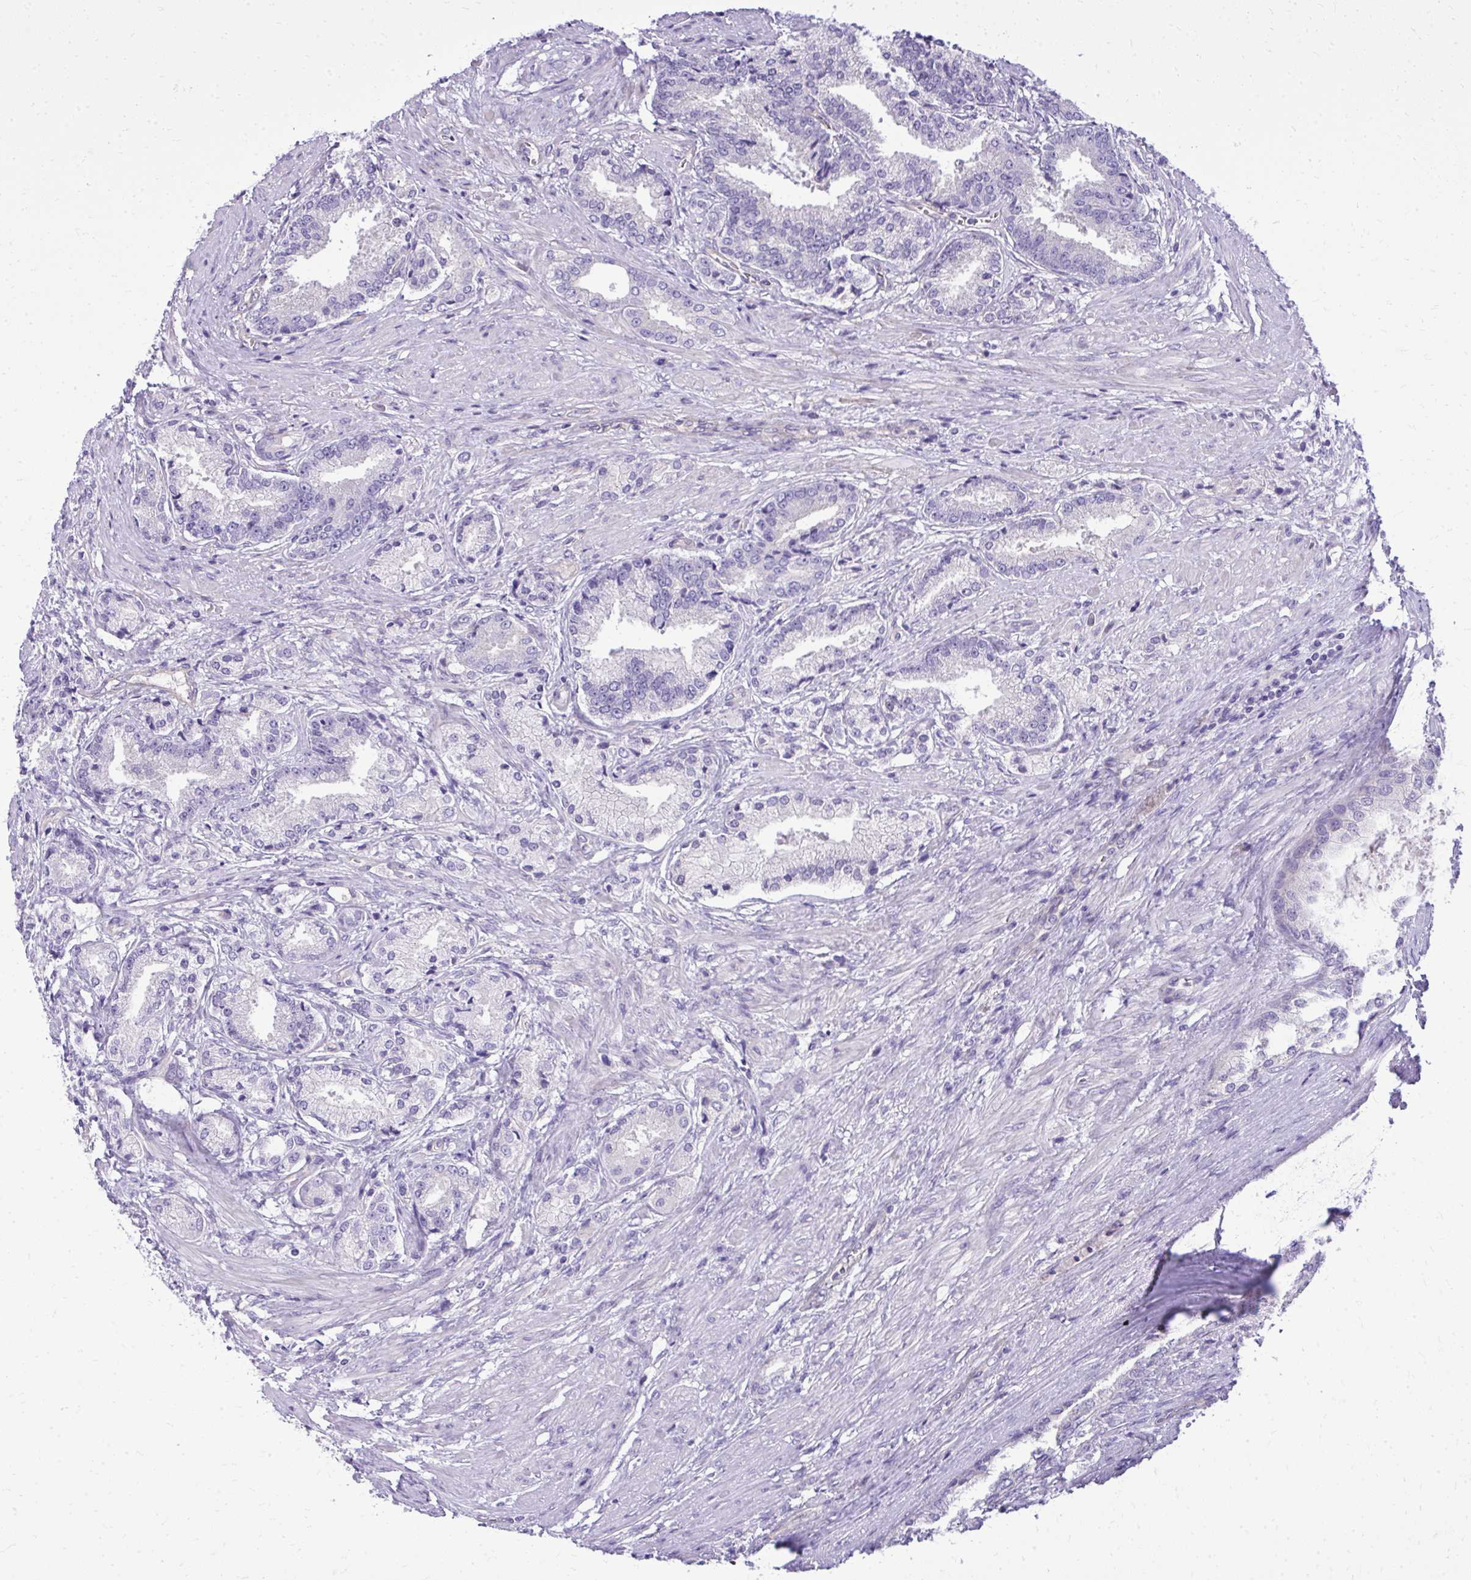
{"staining": {"intensity": "negative", "quantity": "none", "location": "none"}, "tissue": "prostate cancer", "cell_type": "Tumor cells", "image_type": "cancer", "snomed": [{"axis": "morphology", "description": "Adenocarcinoma, High grade"}, {"axis": "topography", "description": "Prostate and seminal vesicle, NOS"}], "caption": "A photomicrograph of human prostate high-grade adenocarcinoma is negative for staining in tumor cells.", "gene": "RUNDC3B", "patient": {"sex": "male", "age": 61}}